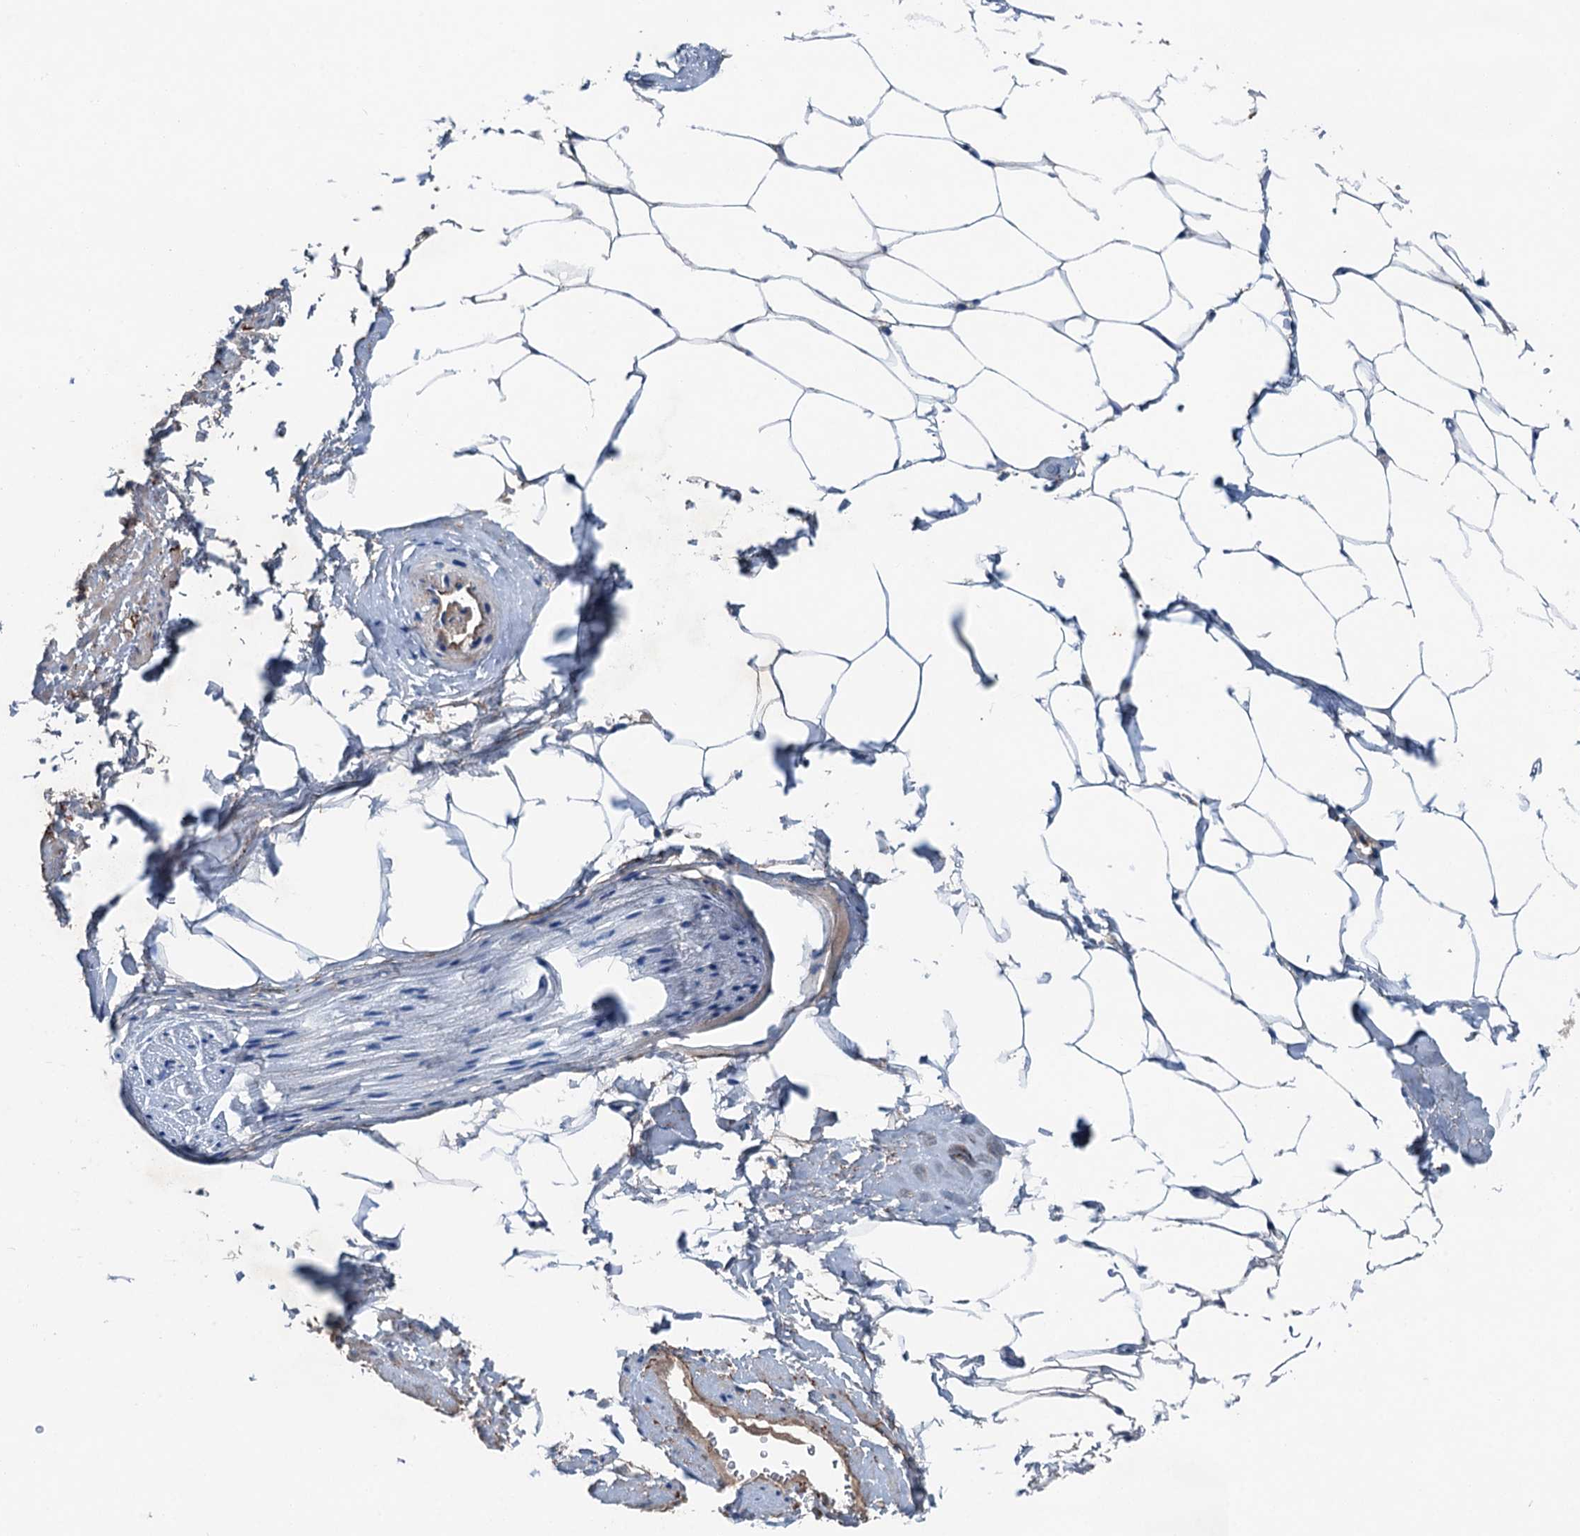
{"staining": {"intensity": "negative", "quantity": "none", "location": "none"}, "tissue": "adipose tissue", "cell_type": "Adipocytes", "image_type": "normal", "snomed": [{"axis": "morphology", "description": "Normal tissue, NOS"}, {"axis": "morphology", "description": "Adenocarcinoma, Low grade"}, {"axis": "topography", "description": "Prostate"}, {"axis": "topography", "description": "Peripheral nerve tissue"}], "caption": "A high-resolution photomicrograph shows immunohistochemistry staining of benign adipose tissue, which reveals no significant staining in adipocytes.", "gene": "SLC2A10", "patient": {"sex": "male", "age": 63}}